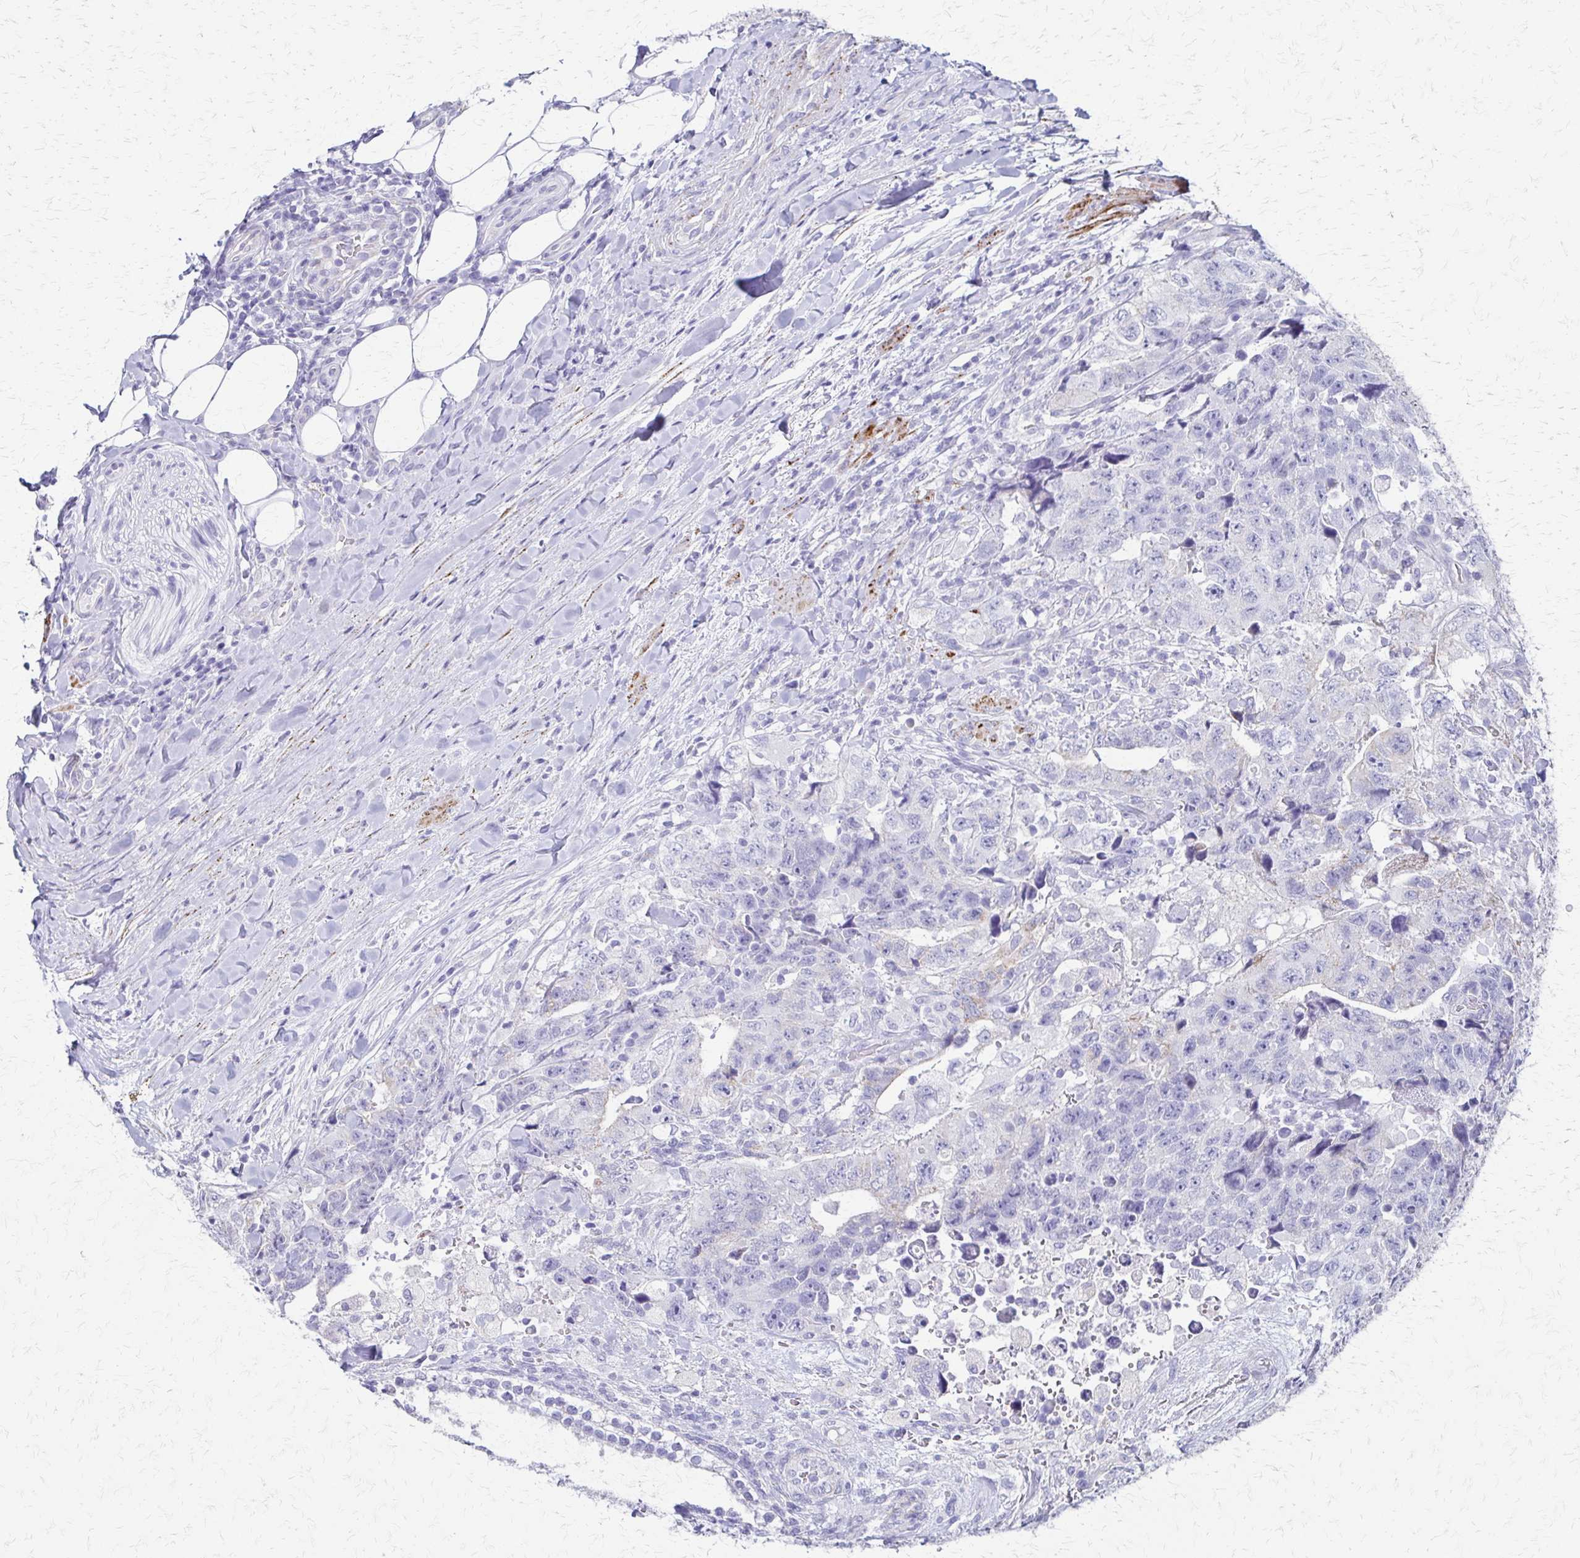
{"staining": {"intensity": "negative", "quantity": "none", "location": "none"}, "tissue": "testis cancer", "cell_type": "Tumor cells", "image_type": "cancer", "snomed": [{"axis": "morphology", "description": "Carcinoma, Embryonal, NOS"}, {"axis": "topography", "description": "Testis"}], "caption": "DAB (3,3'-diaminobenzidine) immunohistochemical staining of human testis cancer (embryonal carcinoma) reveals no significant staining in tumor cells. (DAB (3,3'-diaminobenzidine) immunohistochemistry (IHC), high magnification).", "gene": "ZSCAN5B", "patient": {"sex": "male", "age": 24}}